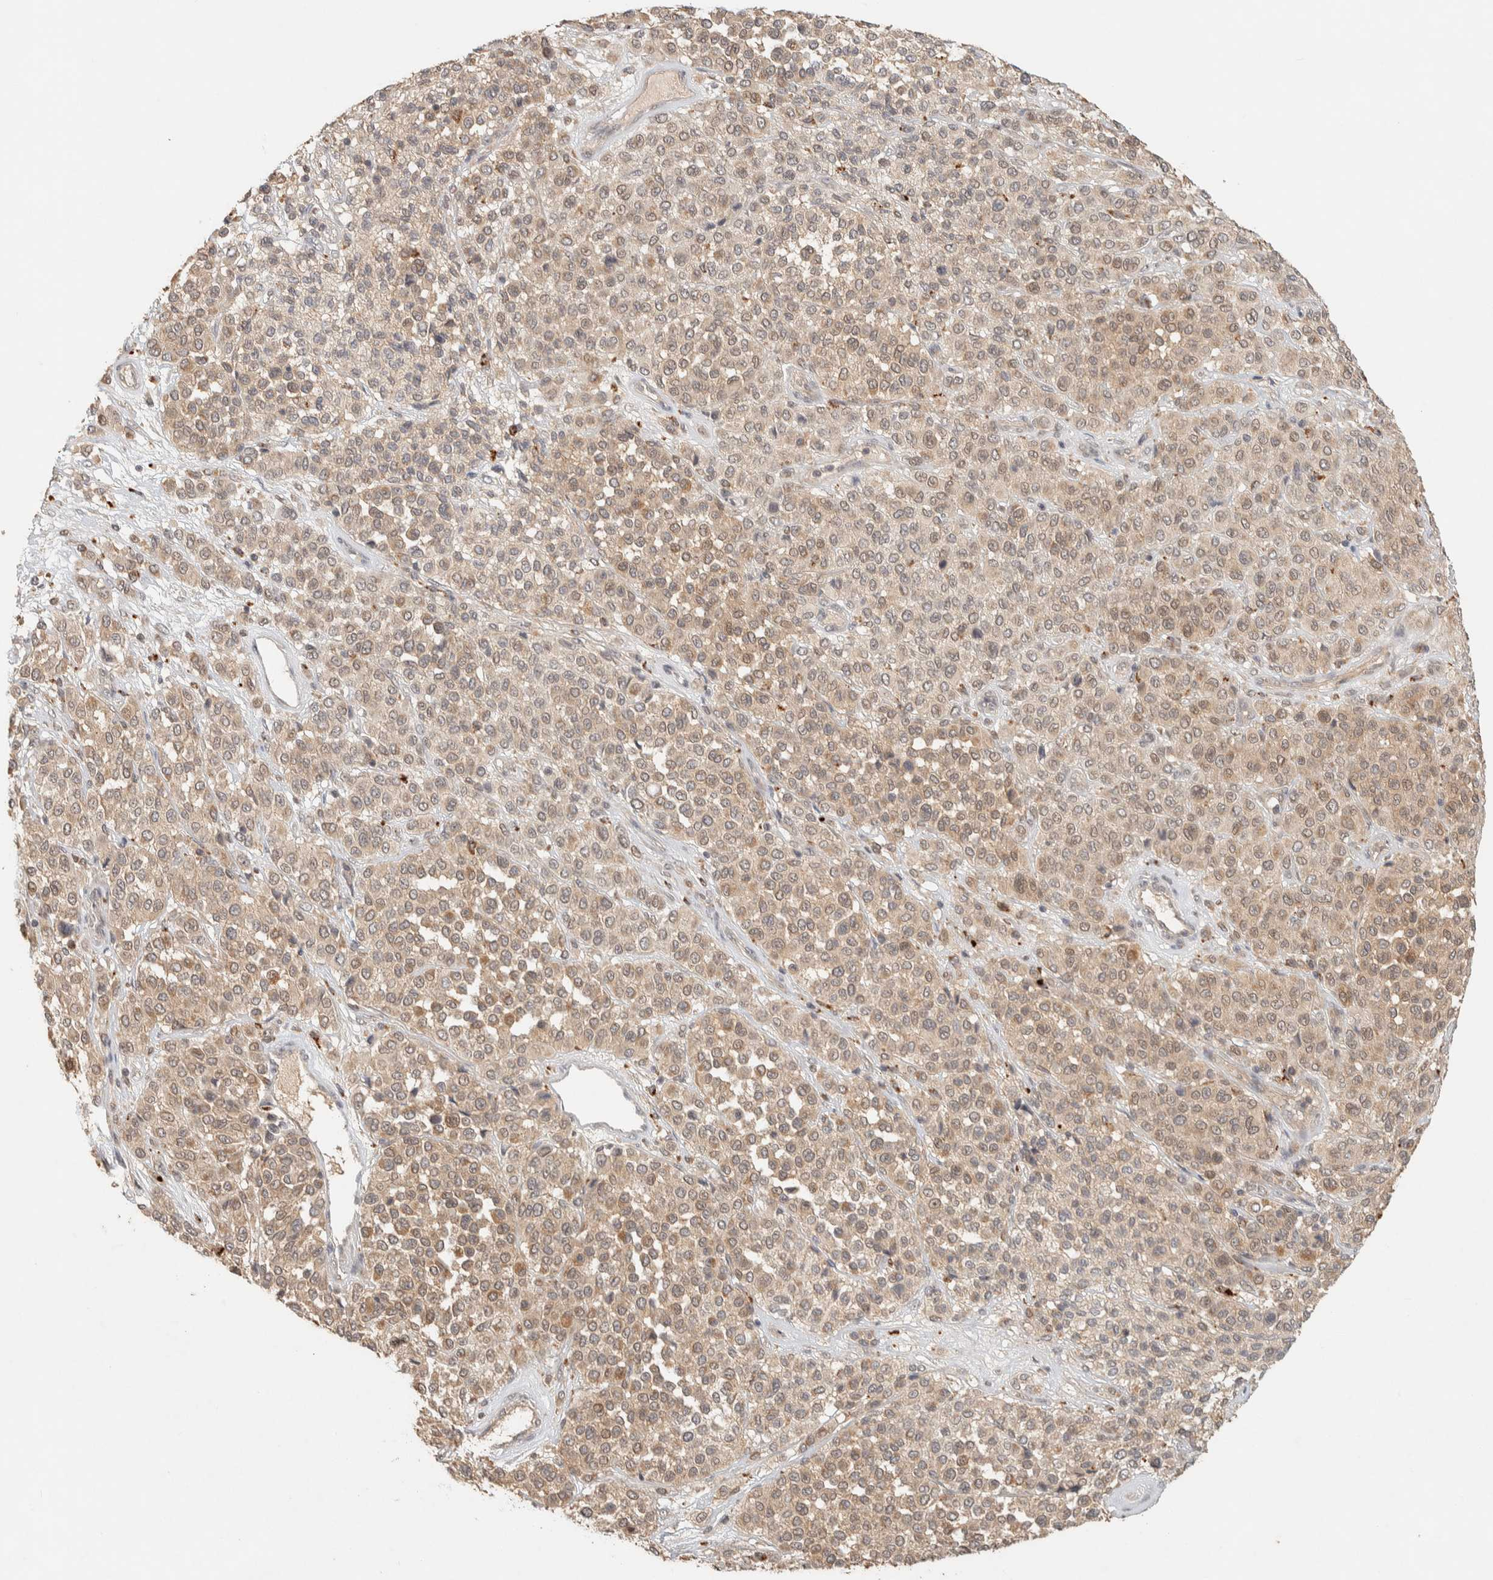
{"staining": {"intensity": "weak", "quantity": ">75%", "location": "cytoplasmic/membranous"}, "tissue": "melanoma", "cell_type": "Tumor cells", "image_type": "cancer", "snomed": [{"axis": "morphology", "description": "Malignant melanoma, Metastatic site"}, {"axis": "topography", "description": "Pancreas"}], "caption": "The immunohistochemical stain shows weak cytoplasmic/membranous staining in tumor cells of melanoma tissue. The staining is performed using DAB brown chromogen to label protein expression. The nuclei are counter-stained blue using hematoxylin.", "gene": "ITPA", "patient": {"sex": "female", "age": 30}}